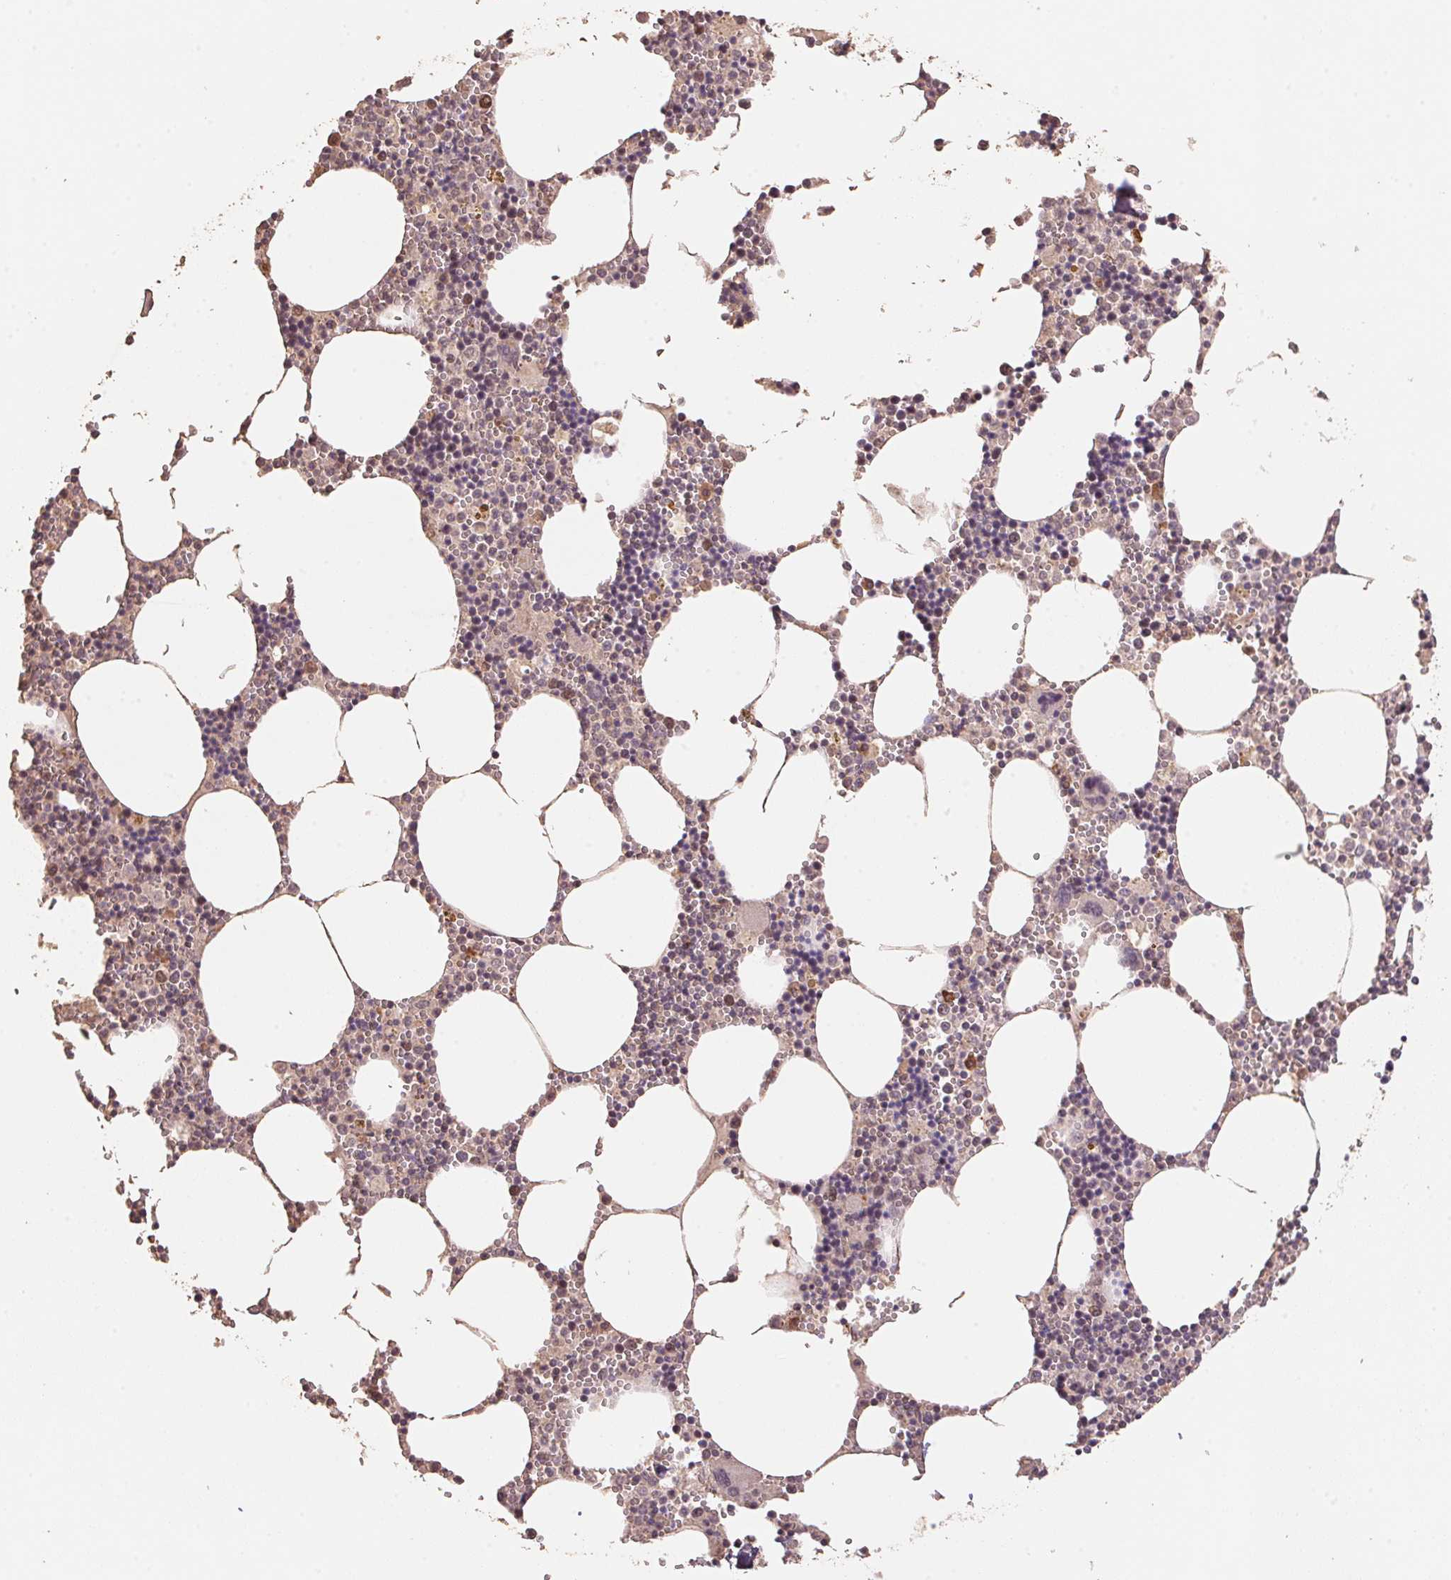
{"staining": {"intensity": "moderate", "quantity": "<25%", "location": "nuclear"}, "tissue": "bone marrow", "cell_type": "Hematopoietic cells", "image_type": "normal", "snomed": [{"axis": "morphology", "description": "Normal tissue, NOS"}, {"axis": "topography", "description": "Bone marrow"}], "caption": "This photomicrograph shows IHC staining of unremarkable human bone marrow, with low moderate nuclear expression in about <25% of hematopoietic cells.", "gene": "CENPF", "patient": {"sex": "male", "age": 54}}